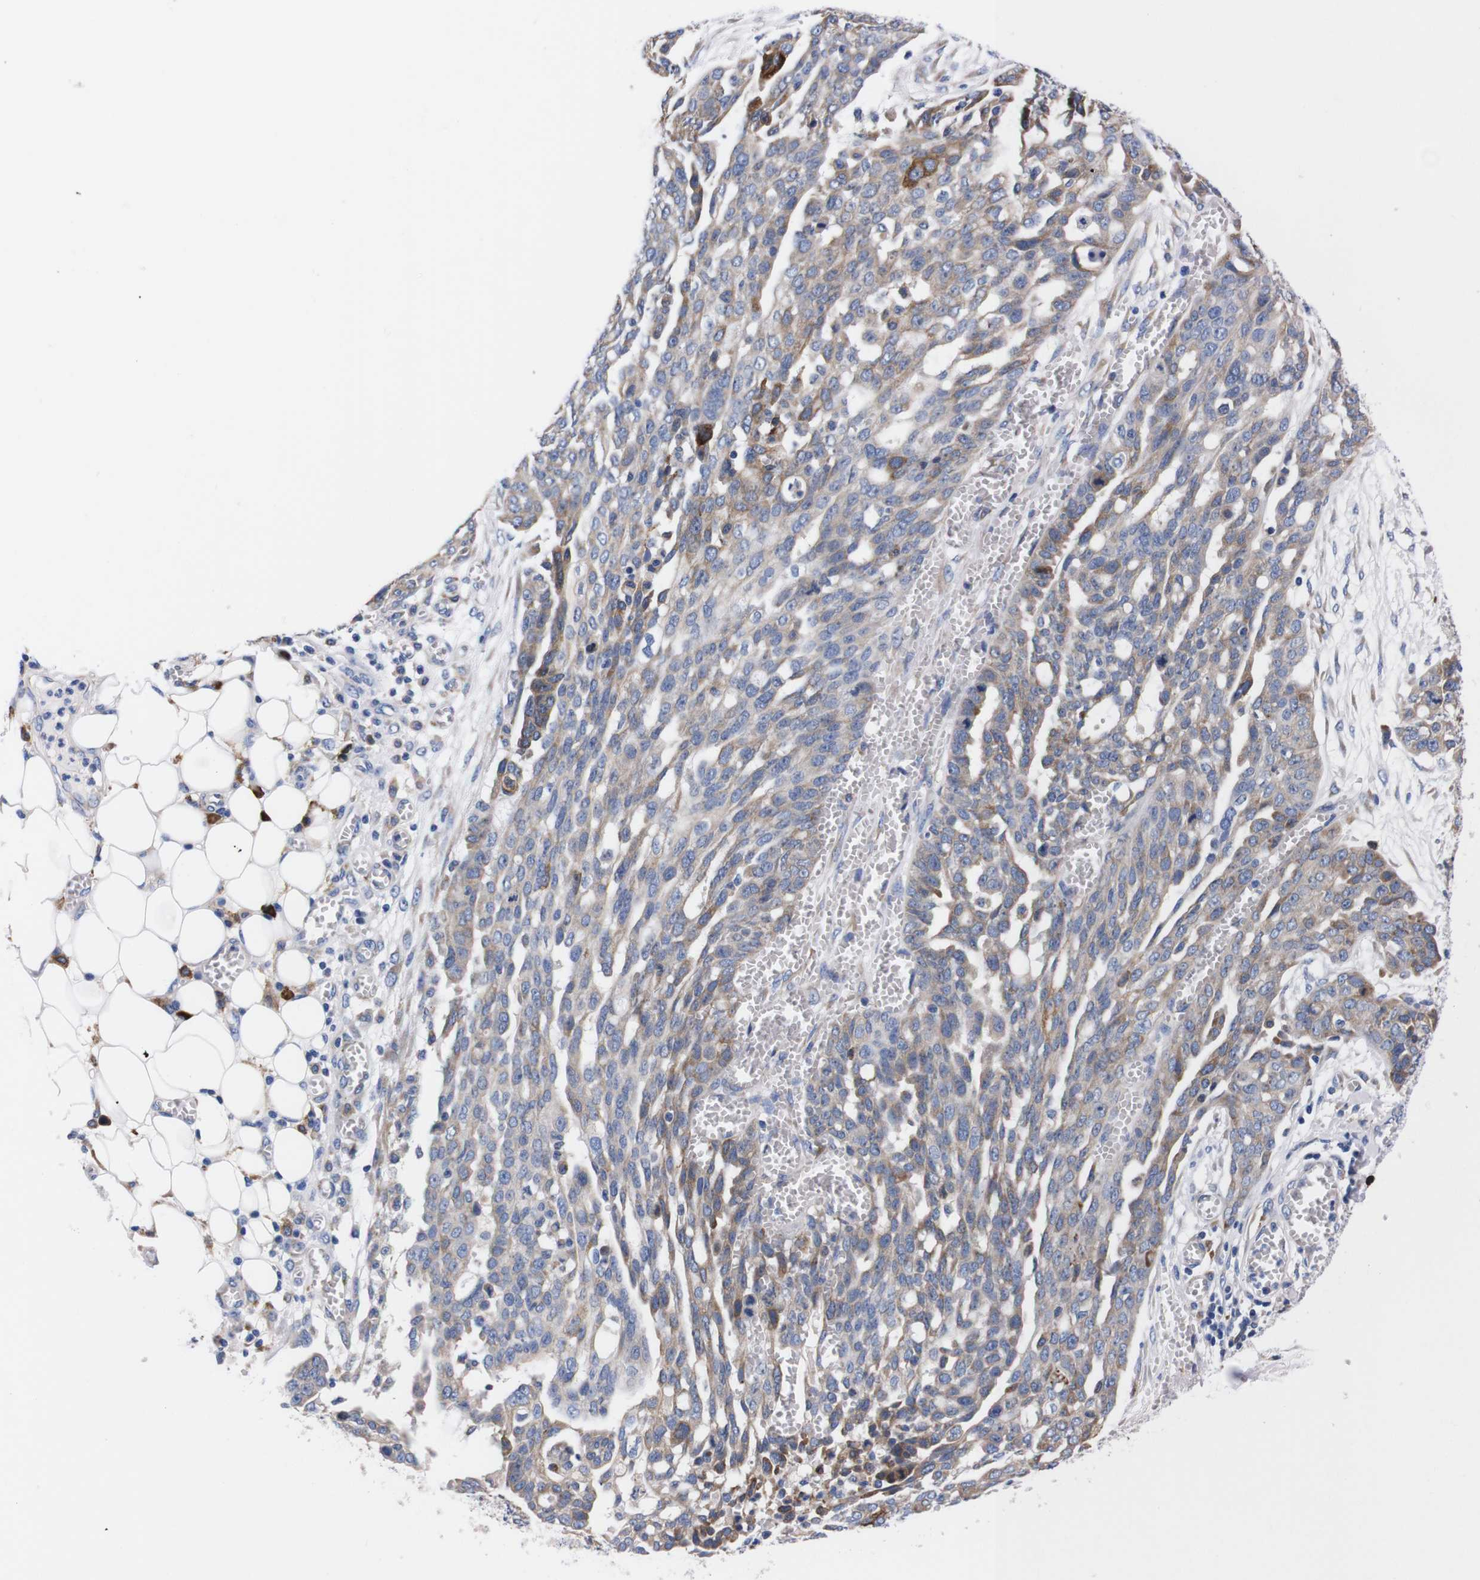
{"staining": {"intensity": "weak", "quantity": "<25%", "location": "cytoplasmic/membranous"}, "tissue": "ovarian cancer", "cell_type": "Tumor cells", "image_type": "cancer", "snomed": [{"axis": "morphology", "description": "Cystadenocarcinoma, serous, NOS"}, {"axis": "topography", "description": "Soft tissue"}, {"axis": "topography", "description": "Ovary"}], "caption": "A high-resolution photomicrograph shows immunohistochemistry (IHC) staining of ovarian cancer (serous cystadenocarcinoma), which reveals no significant positivity in tumor cells.", "gene": "NEBL", "patient": {"sex": "female", "age": 57}}